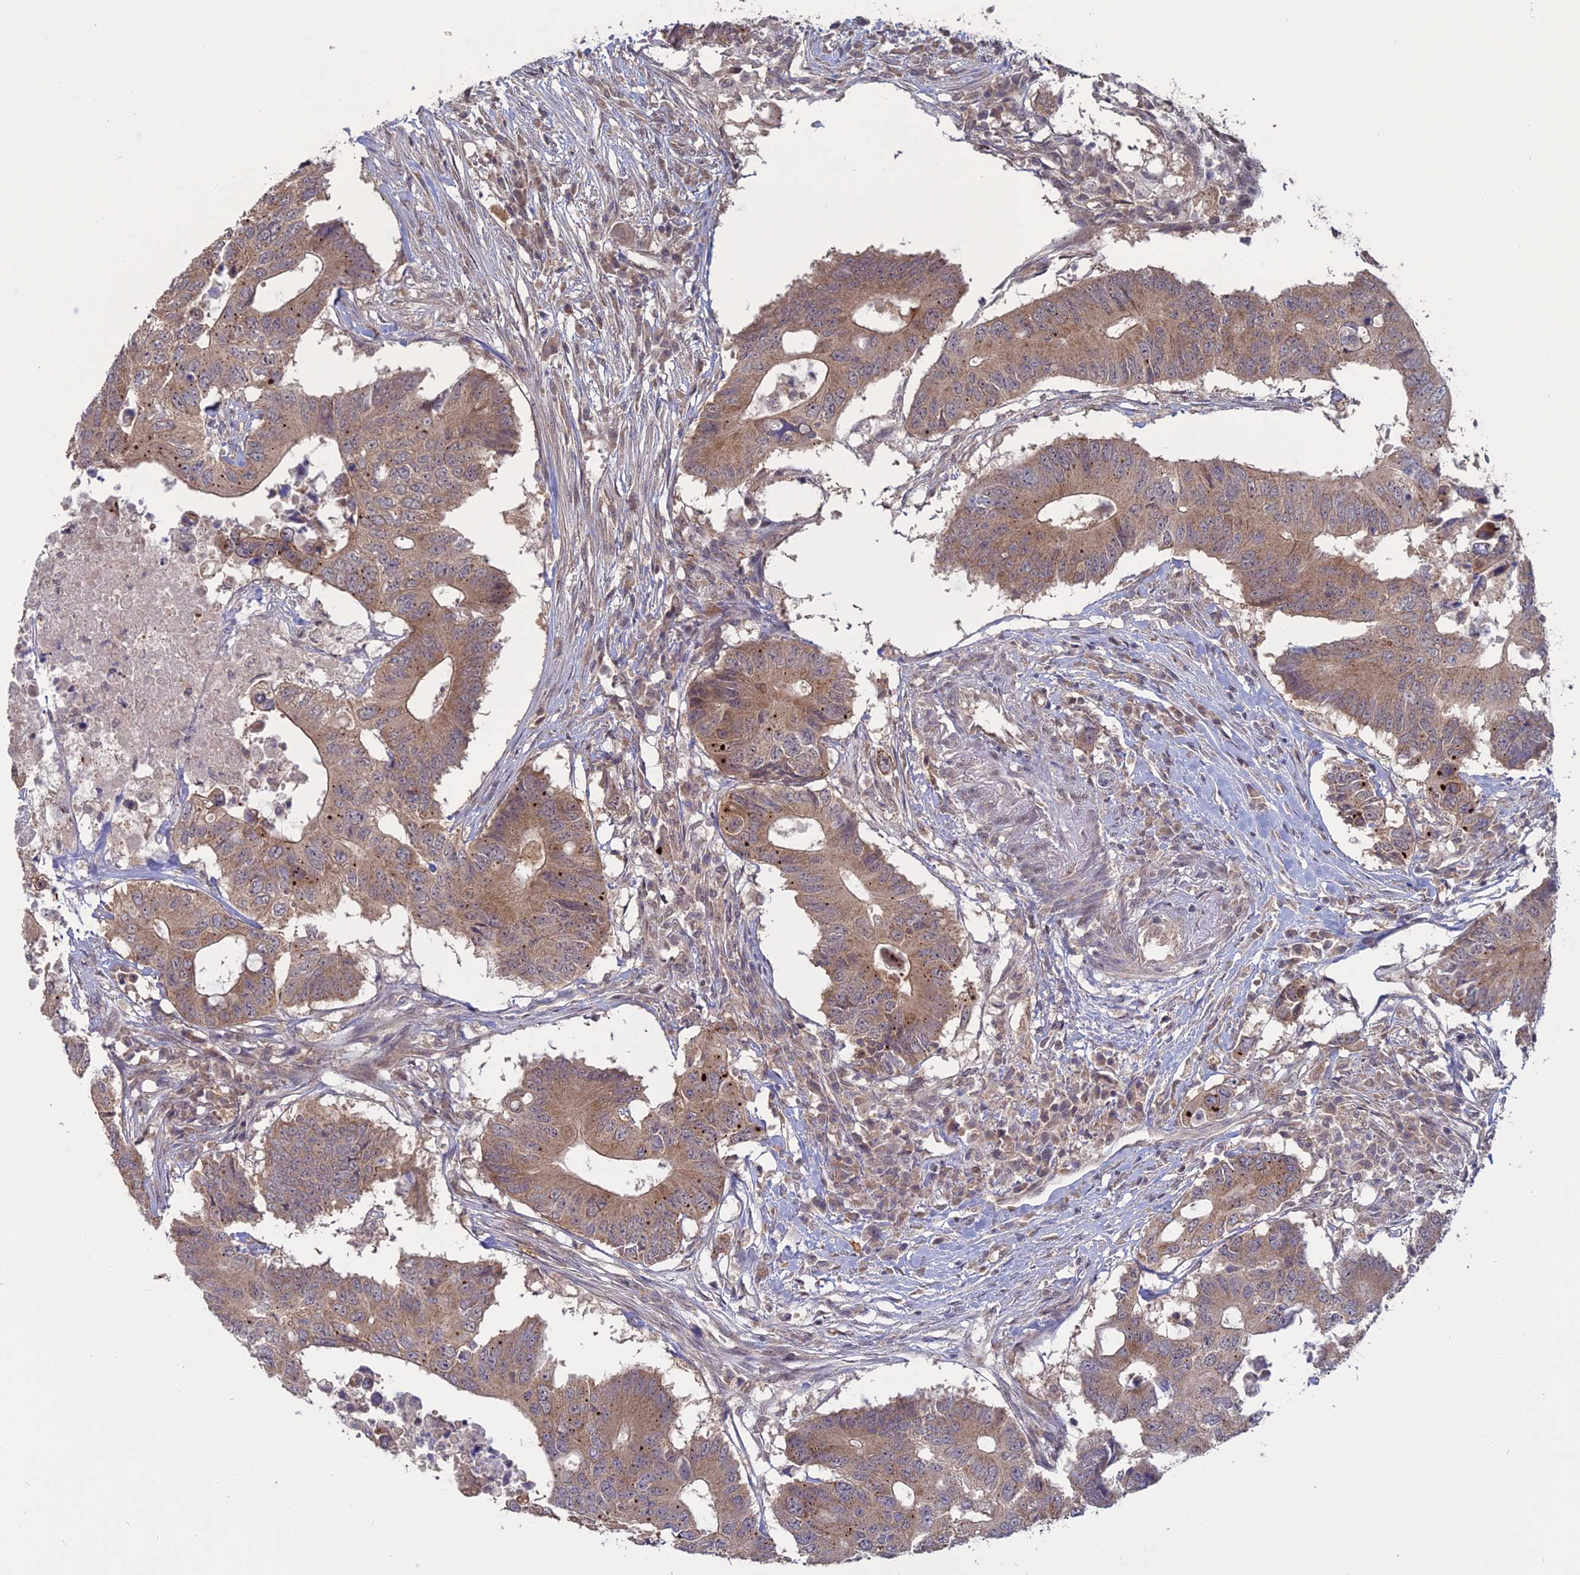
{"staining": {"intensity": "moderate", "quantity": "25%-75%", "location": "cytoplasmic/membranous"}, "tissue": "colorectal cancer", "cell_type": "Tumor cells", "image_type": "cancer", "snomed": [{"axis": "morphology", "description": "Adenocarcinoma, NOS"}, {"axis": "topography", "description": "Colon"}], "caption": "Protein expression analysis of human colorectal cancer reveals moderate cytoplasmic/membranous expression in approximately 25%-75% of tumor cells.", "gene": "PKIG", "patient": {"sex": "male", "age": 71}}